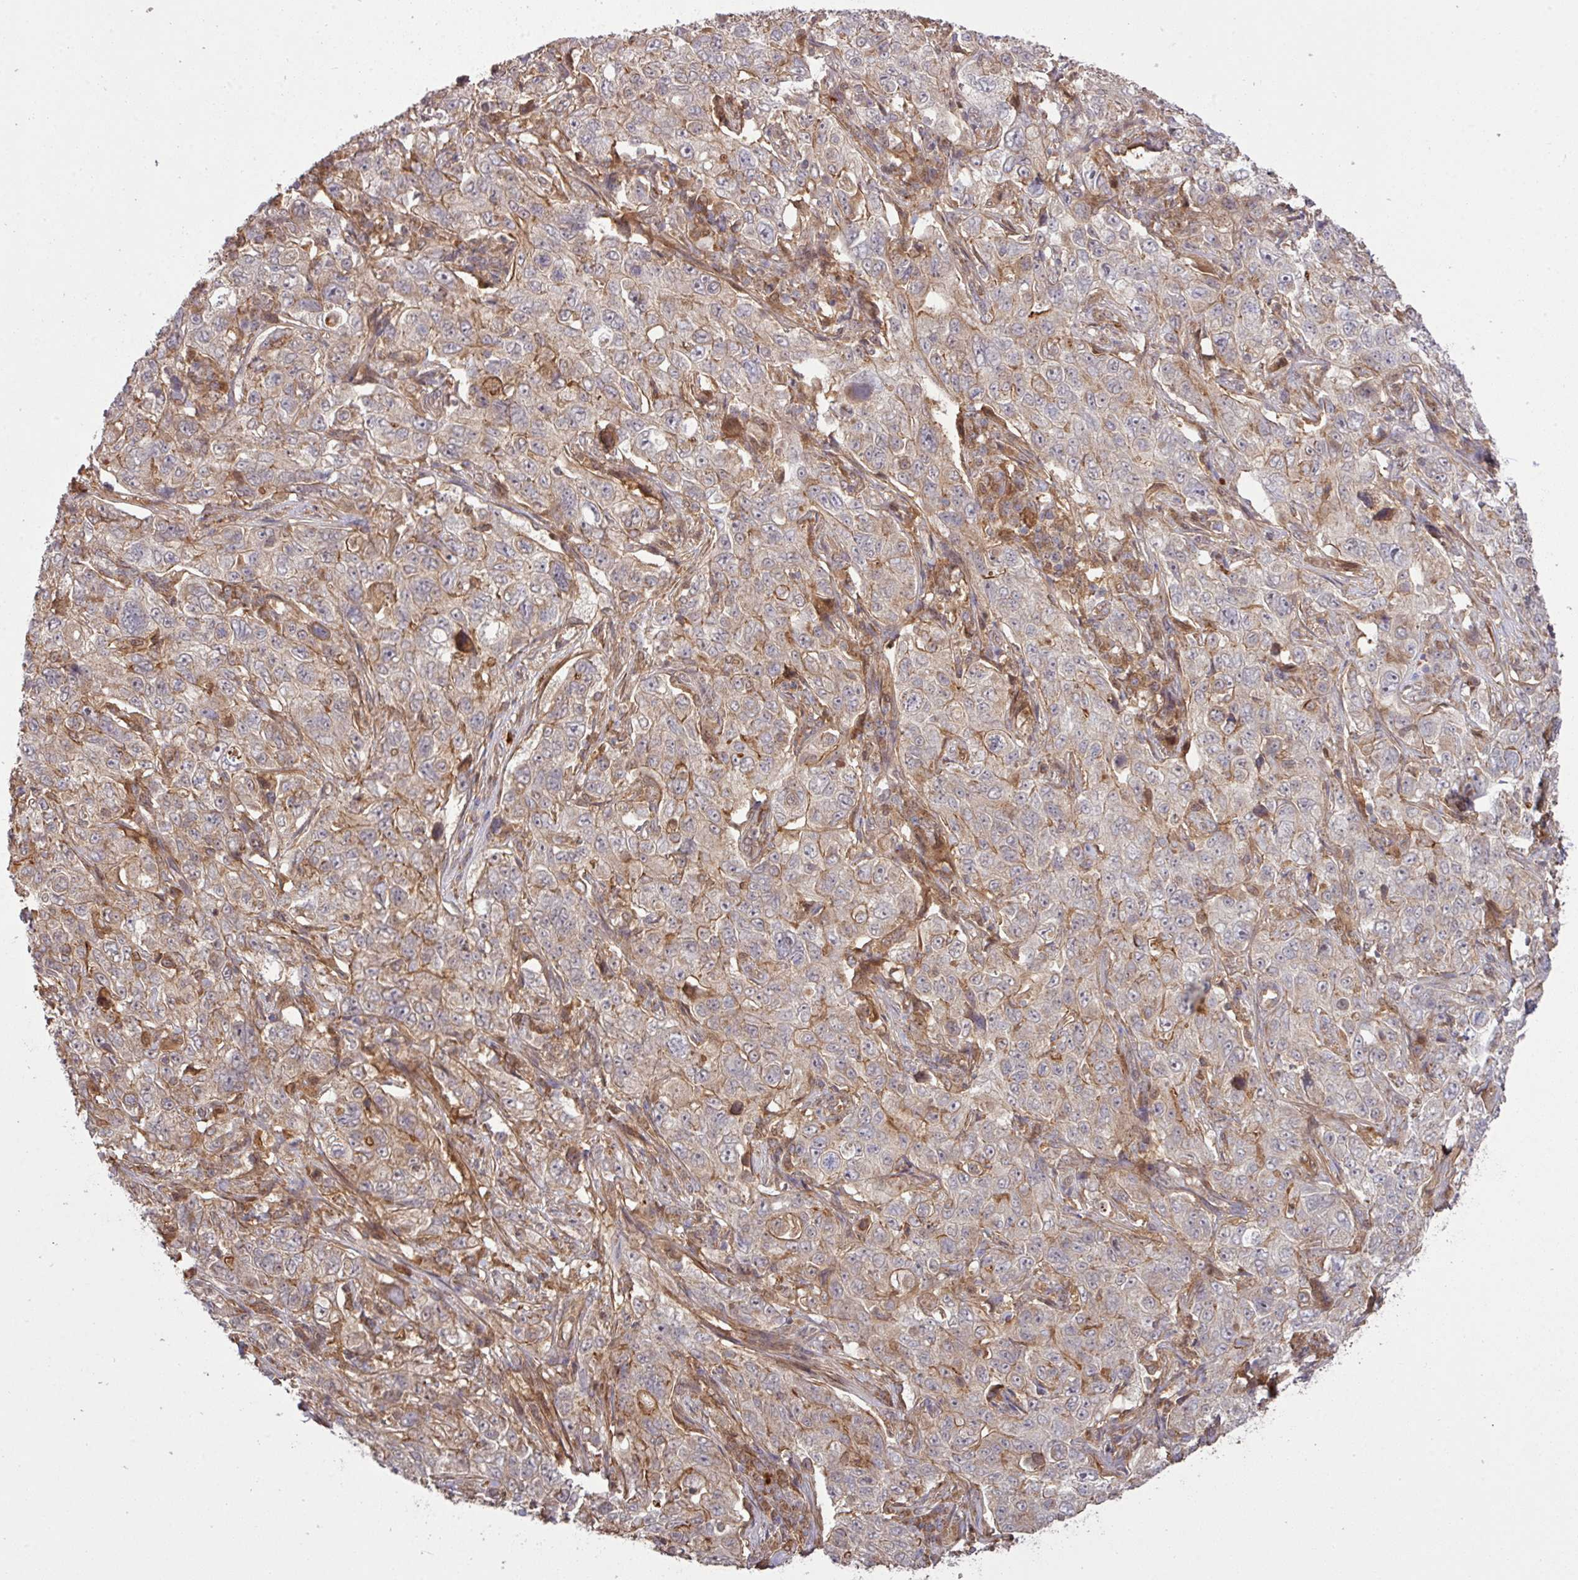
{"staining": {"intensity": "weak", "quantity": "<25%", "location": "cytoplasmic/membranous"}, "tissue": "pancreatic cancer", "cell_type": "Tumor cells", "image_type": "cancer", "snomed": [{"axis": "morphology", "description": "Adenocarcinoma, NOS"}, {"axis": "topography", "description": "Pancreas"}], "caption": "DAB immunohistochemical staining of pancreatic cancer (adenocarcinoma) shows no significant positivity in tumor cells. The staining was performed using DAB to visualize the protein expression in brown, while the nuclei were stained in blue with hematoxylin (Magnification: 20x).", "gene": "ARPIN", "patient": {"sex": "male", "age": 68}}